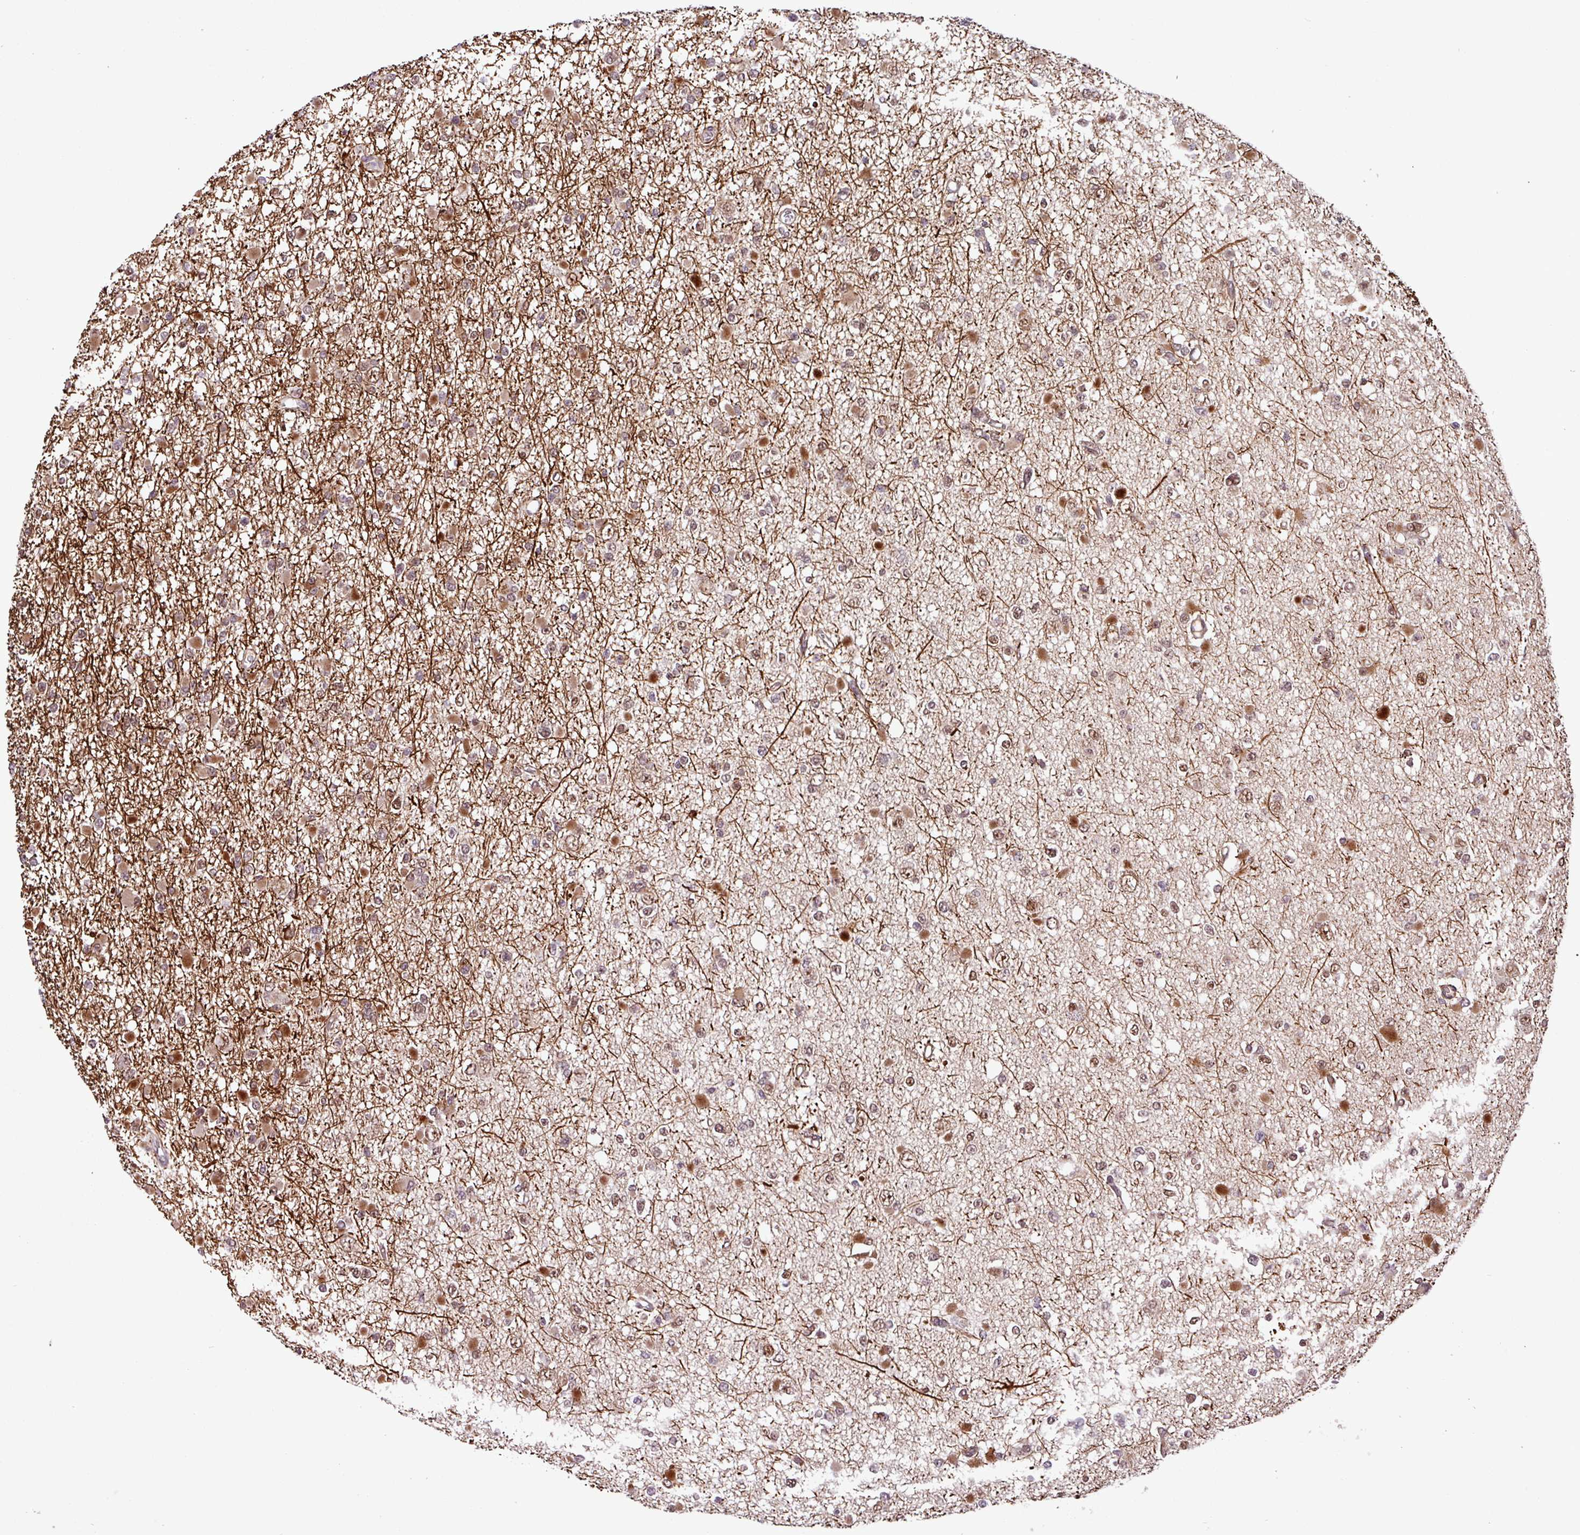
{"staining": {"intensity": "moderate", "quantity": "<25%", "location": "nuclear"}, "tissue": "glioma", "cell_type": "Tumor cells", "image_type": "cancer", "snomed": [{"axis": "morphology", "description": "Glioma, malignant, Low grade"}, {"axis": "topography", "description": "Brain"}], "caption": "A brown stain labels moderate nuclear positivity of a protein in human malignant glioma (low-grade) tumor cells.", "gene": "SLC22A24", "patient": {"sex": "female", "age": 22}}